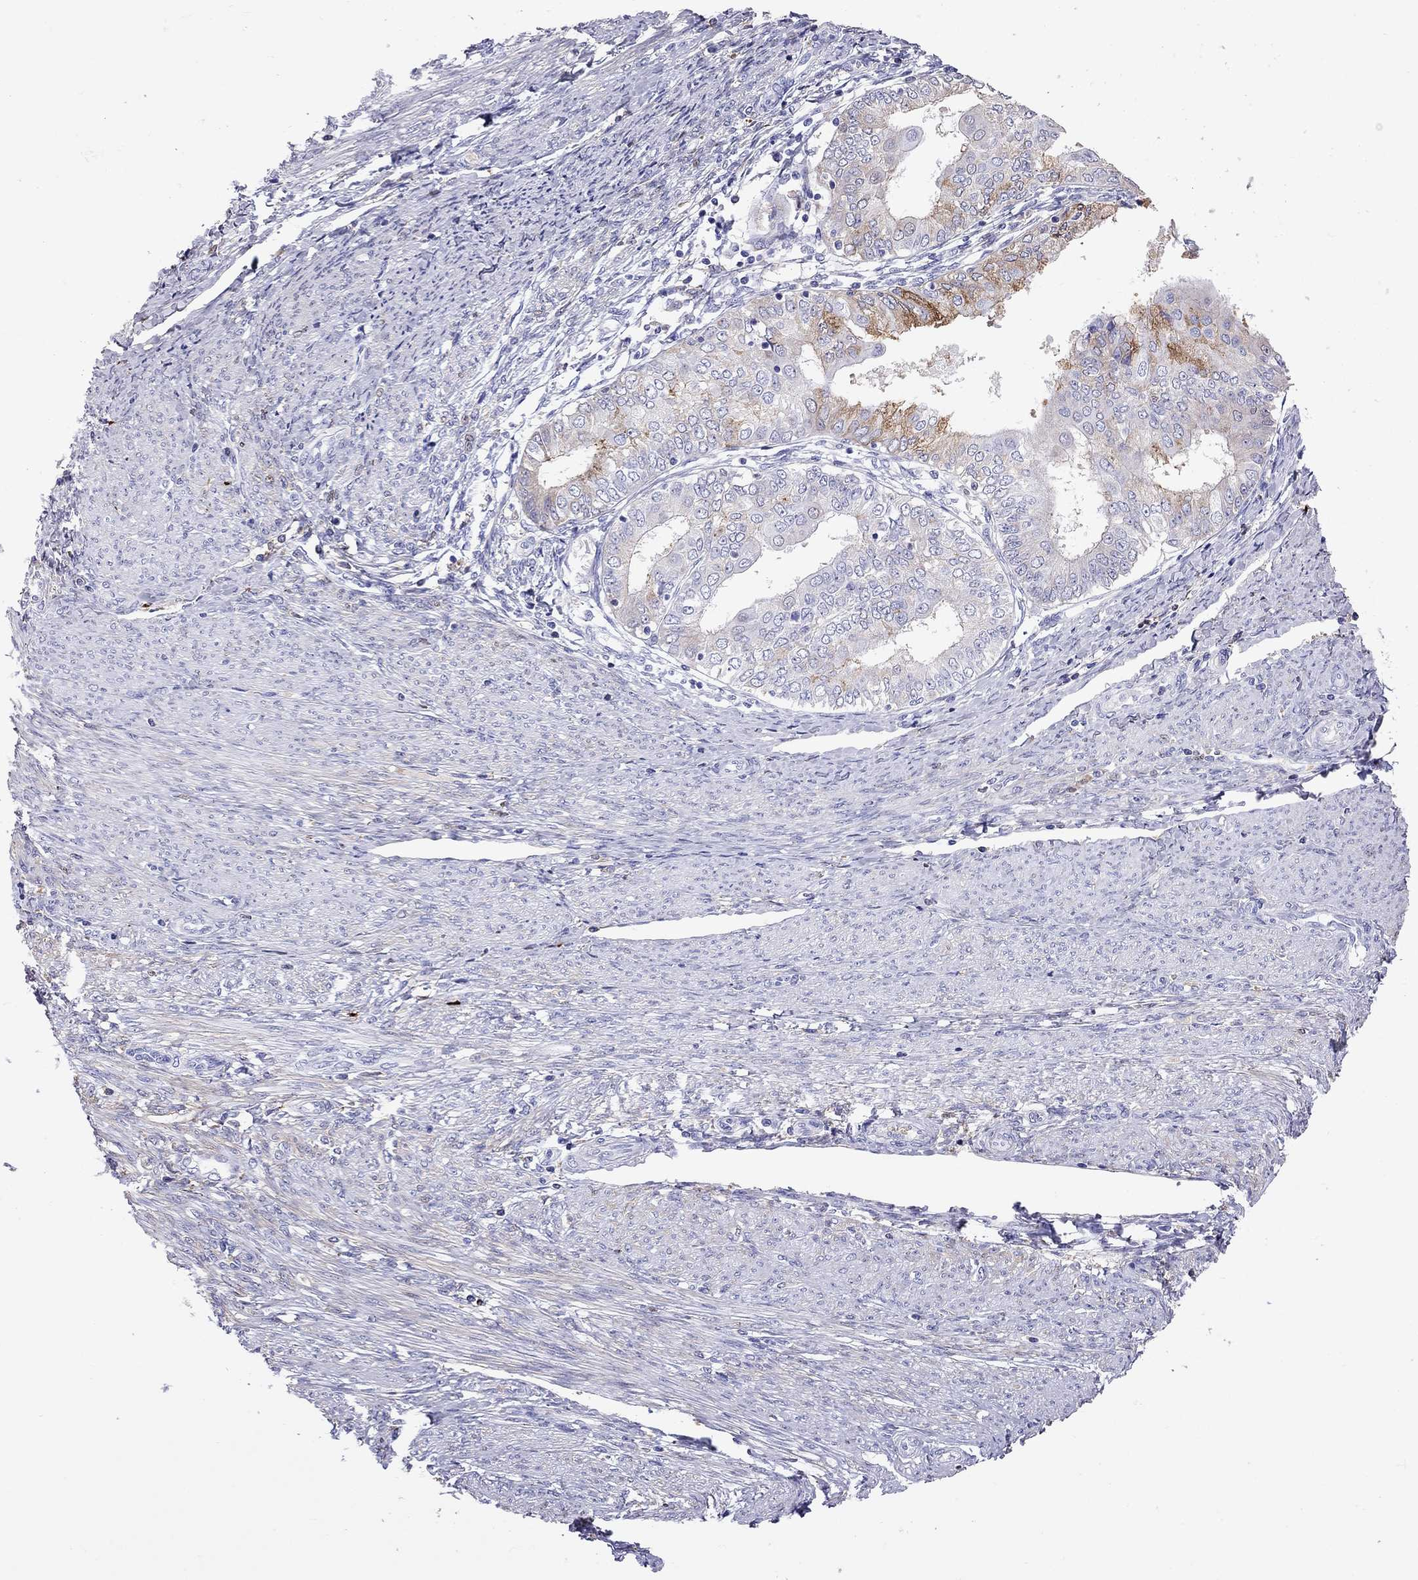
{"staining": {"intensity": "moderate", "quantity": "<25%", "location": "cytoplasmic/membranous"}, "tissue": "endometrial cancer", "cell_type": "Tumor cells", "image_type": "cancer", "snomed": [{"axis": "morphology", "description": "Adenocarcinoma, NOS"}, {"axis": "topography", "description": "Endometrium"}], "caption": "Endometrial adenocarcinoma stained with a protein marker displays moderate staining in tumor cells.", "gene": "SERPINA3", "patient": {"sex": "female", "age": 68}}